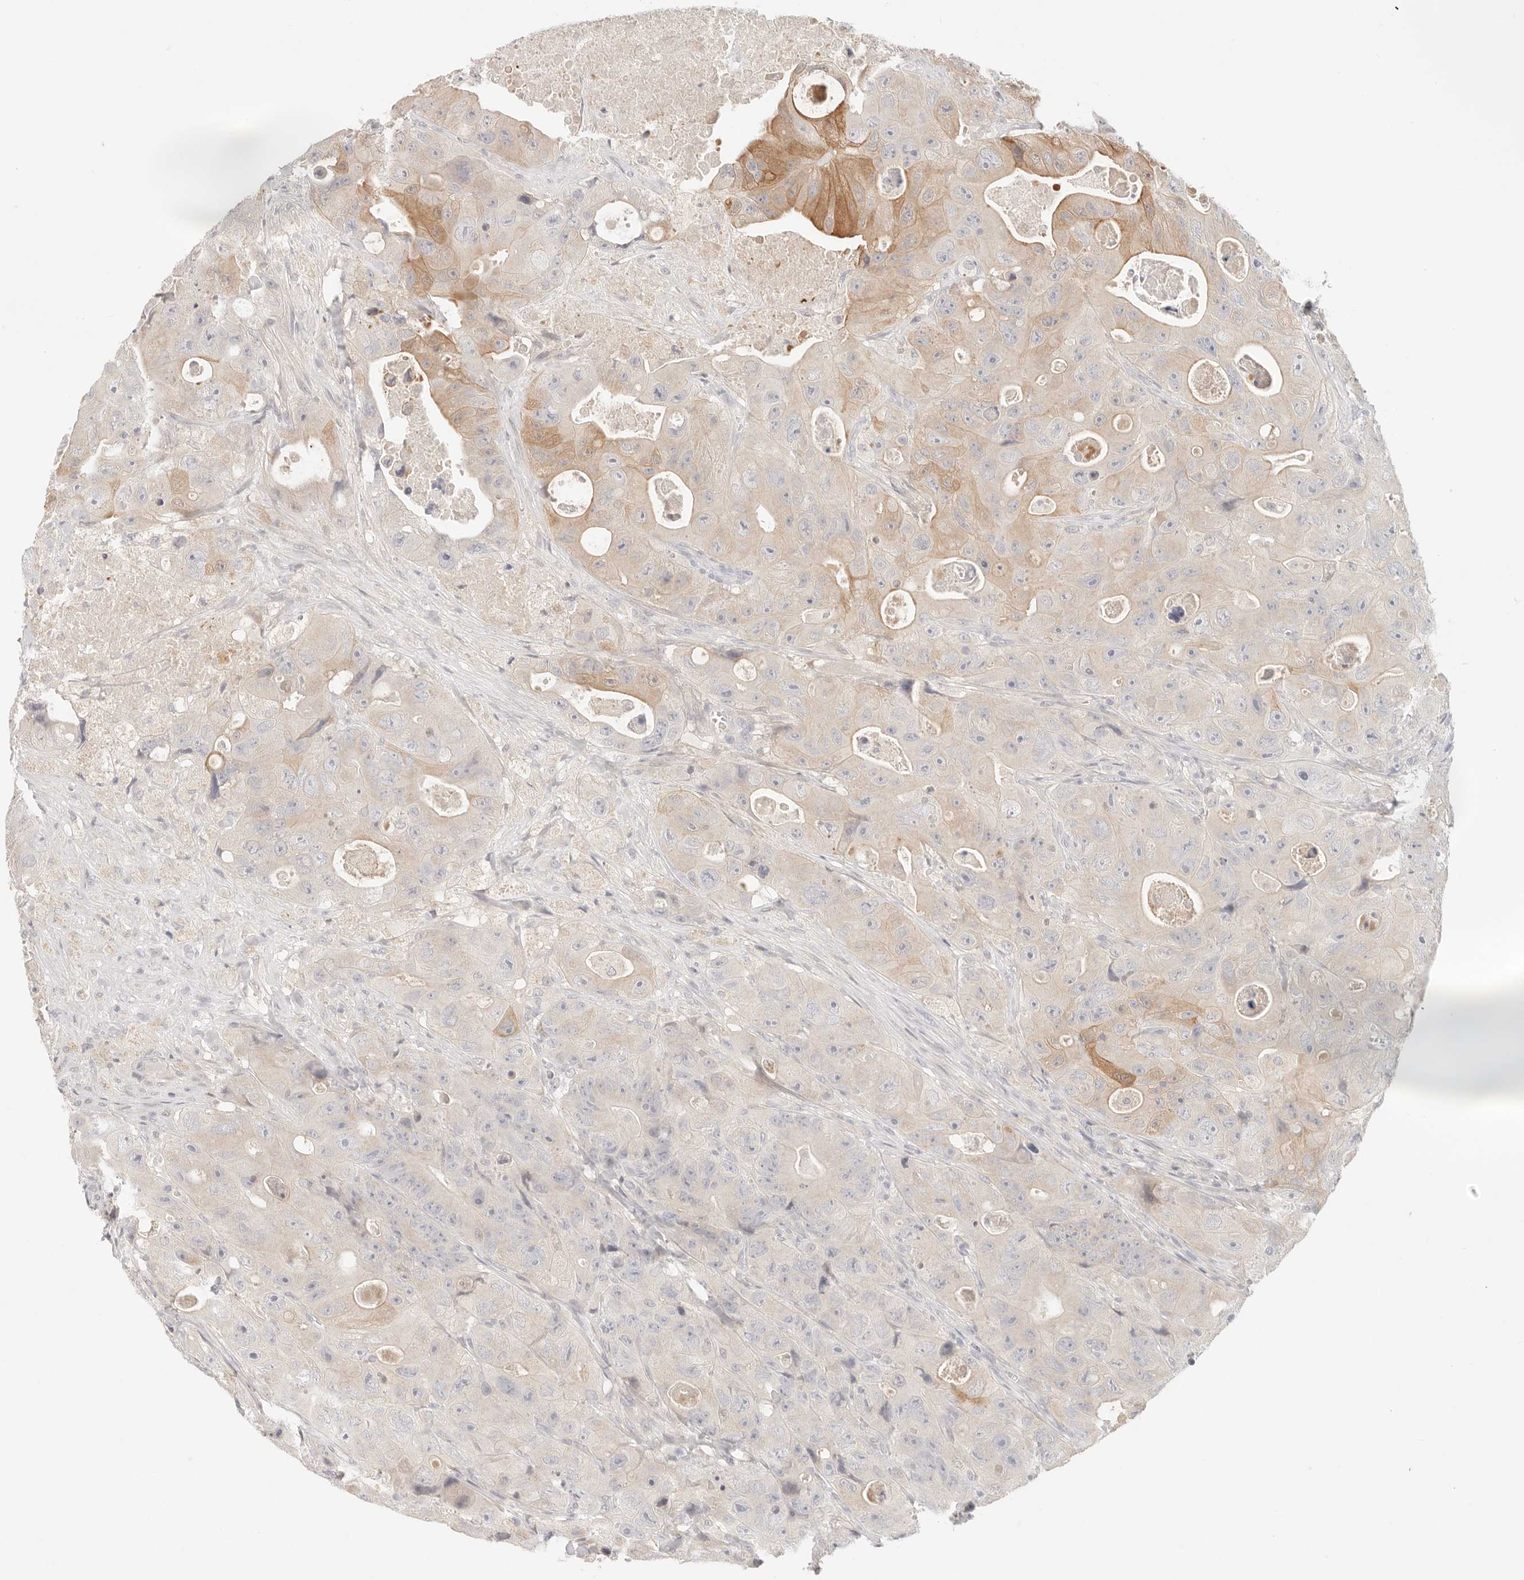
{"staining": {"intensity": "moderate", "quantity": "<25%", "location": "cytoplasmic/membranous"}, "tissue": "colorectal cancer", "cell_type": "Tumor cells", "image_type": "cancer", "snomed": [{"axis": "morphology", "description": "Adenocarcinoma, NOS"}, {"axis": "topography", "description": "Colon"}], "caption": "IHC micrograph of neoplastic tissue: adenocarcinoma (colorectal) stained using IHC demonstrates low levels of moderate protein expression localized specifically in the cytoplasmic/membranous of tumor cells, appearing as a cytoplasmic/membranous brown color.", "gene": "SPHK1", "patient": {"sex": "female", "age": 46}}